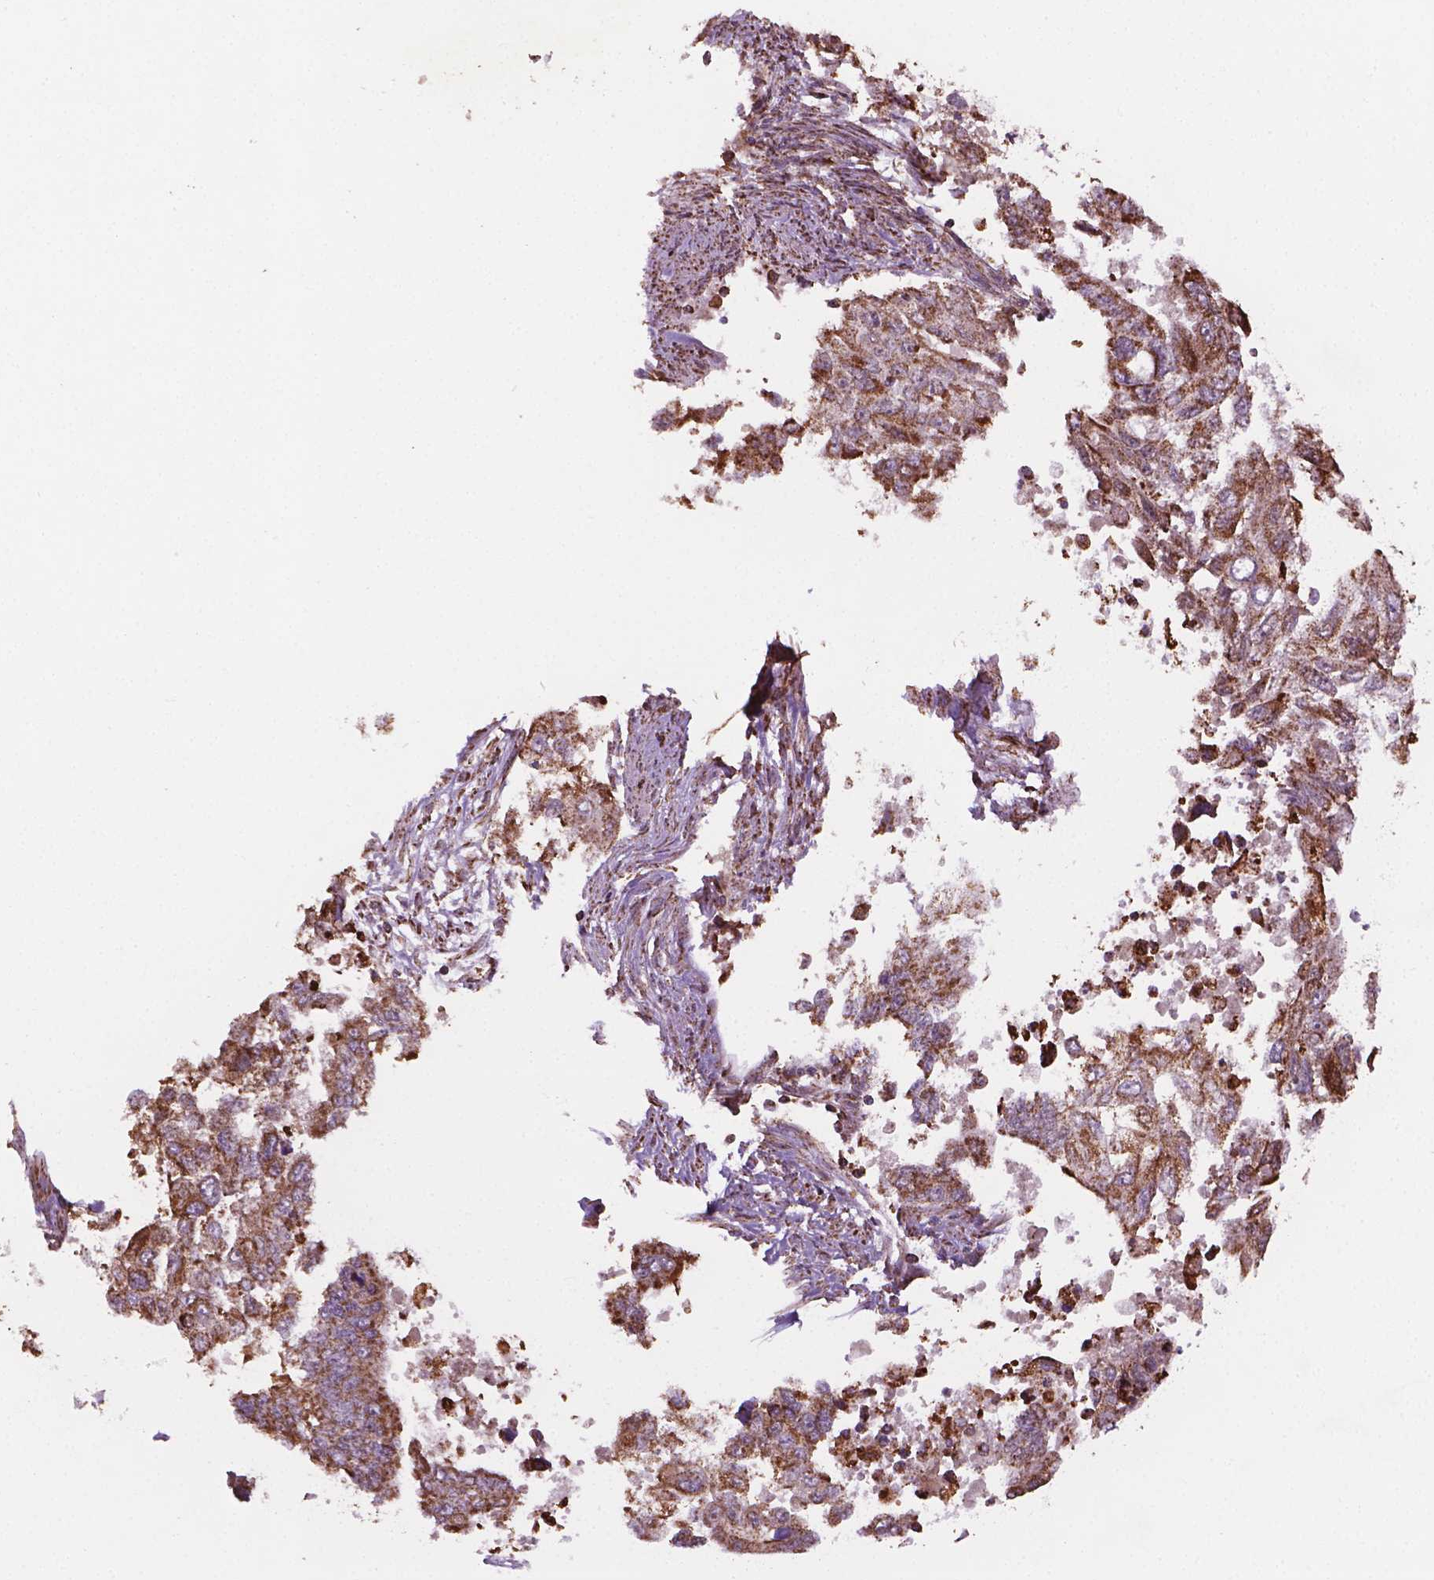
{"staining": {"intensity": "moderate", "quantity": ">75%", "location": "cytoplasmic/membranous"}, "tissue": "endometrial cancer", "cell_type": "Tumor cells", "image_type": "cancer", "snomed": [{"axis": "morphology", "description": "Adenocarcinoma, NOS"}, {"axis": "topography", "description": "Uterus"}], "caption": "Immunohistochemical staining of endometrial cancer (adenocarcinoma) shows medium levels of moderate cytoplasmic/membranous positivity in approximately >75% of tumor cells.", "gene": "HS3ST3A1", "patient": {"sex": "female", "age": 59}}